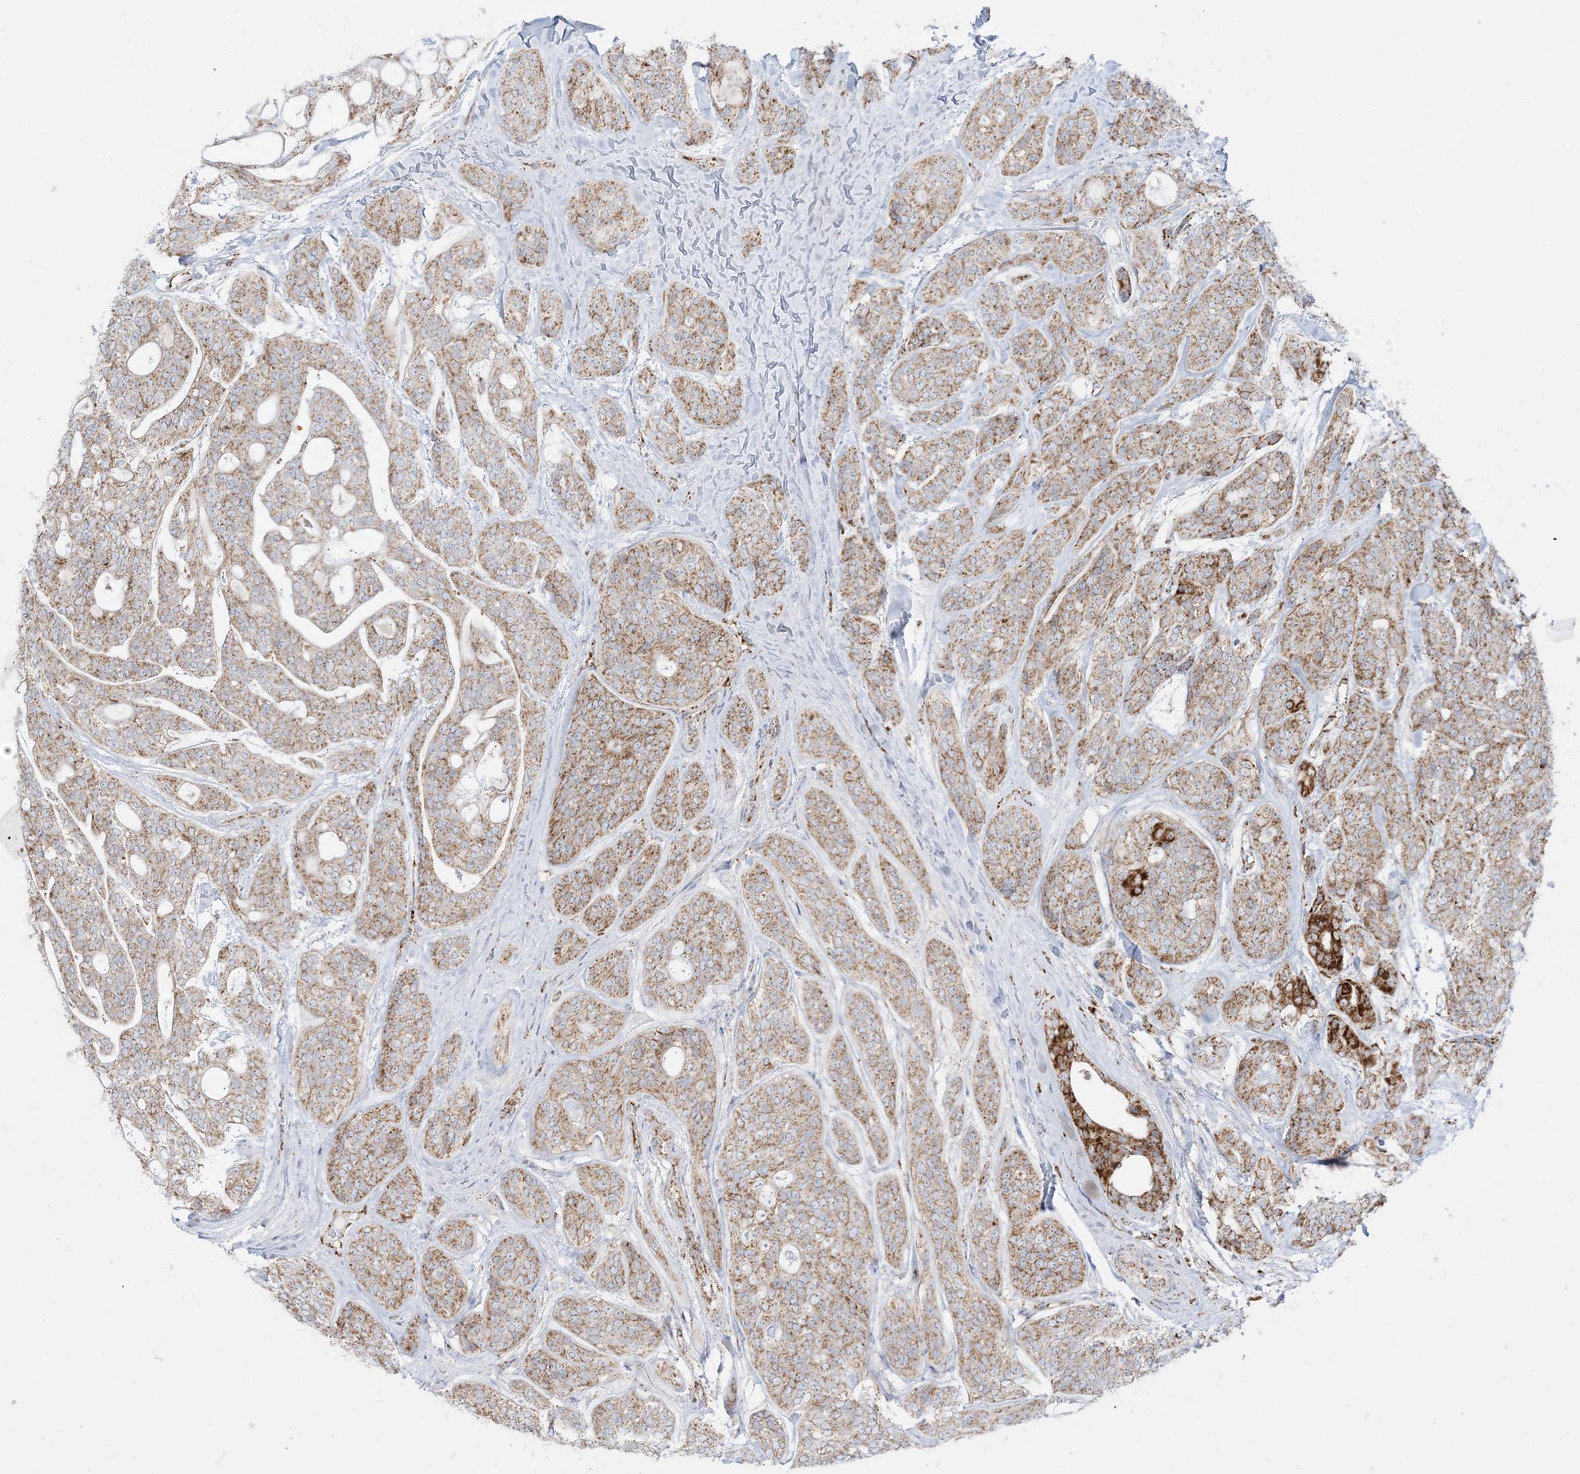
{"staining": {"intensity": "moderate", "quantity": "25%-75%", "location": "cytoplasmic/membranous"}, "tissue": "head and neck cancer", "cell_type": "Tumor cells", "image_type": "cancer", "snomed": [{"axis": "morphology", "description": "Adenocarcinoma, NOS"}, {"axis": "topography", "description": "Head-Neck"}], "caption": "High-power microscopy captured an immunohistochemistry (IHC) image of head and neck cancer (adenocarcinoma), revealing moderate cytoplasmic/membranous staining in about 25%-75% of tumor cells.", "gene": "MRPS36", "patient": {"sex": "male", "age": 66}}